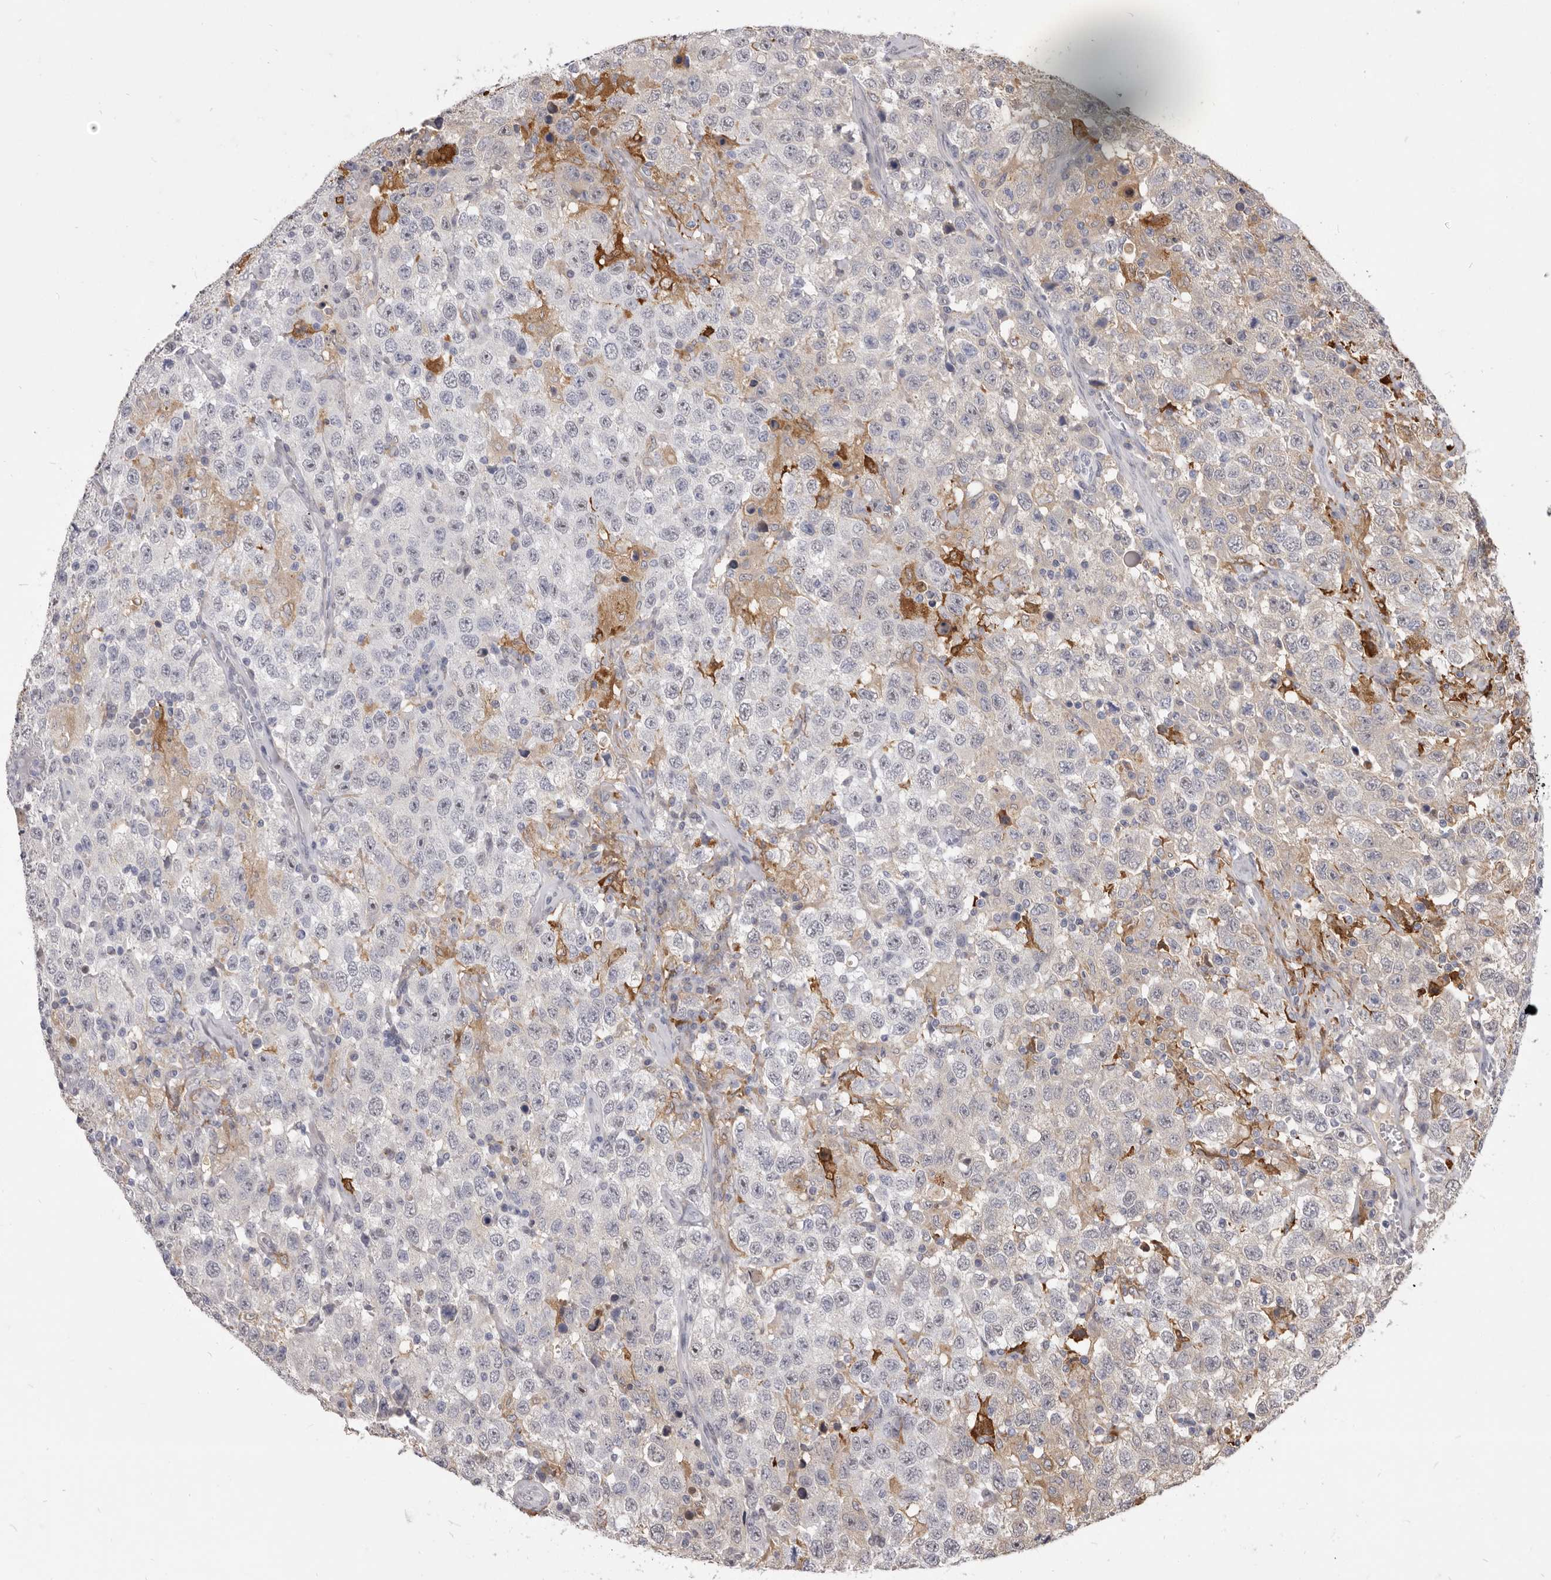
{"staining": {"intensity": "negative", "quantity": "none", "location": "none"}, "tissue": "testis cancer", "cell_type": "Tumor cells", "image_type": "cancer", "snomed": [{"axis": "morphology", "description": "Seminoma, NOS"}, {"axis": "topography", "description": "Testis"}], "caption": "Tumor cells are negative for brown protein staining in testis seminoma.", "gene": "VPS45", "patient": {"sex": "male", "age": 41}}